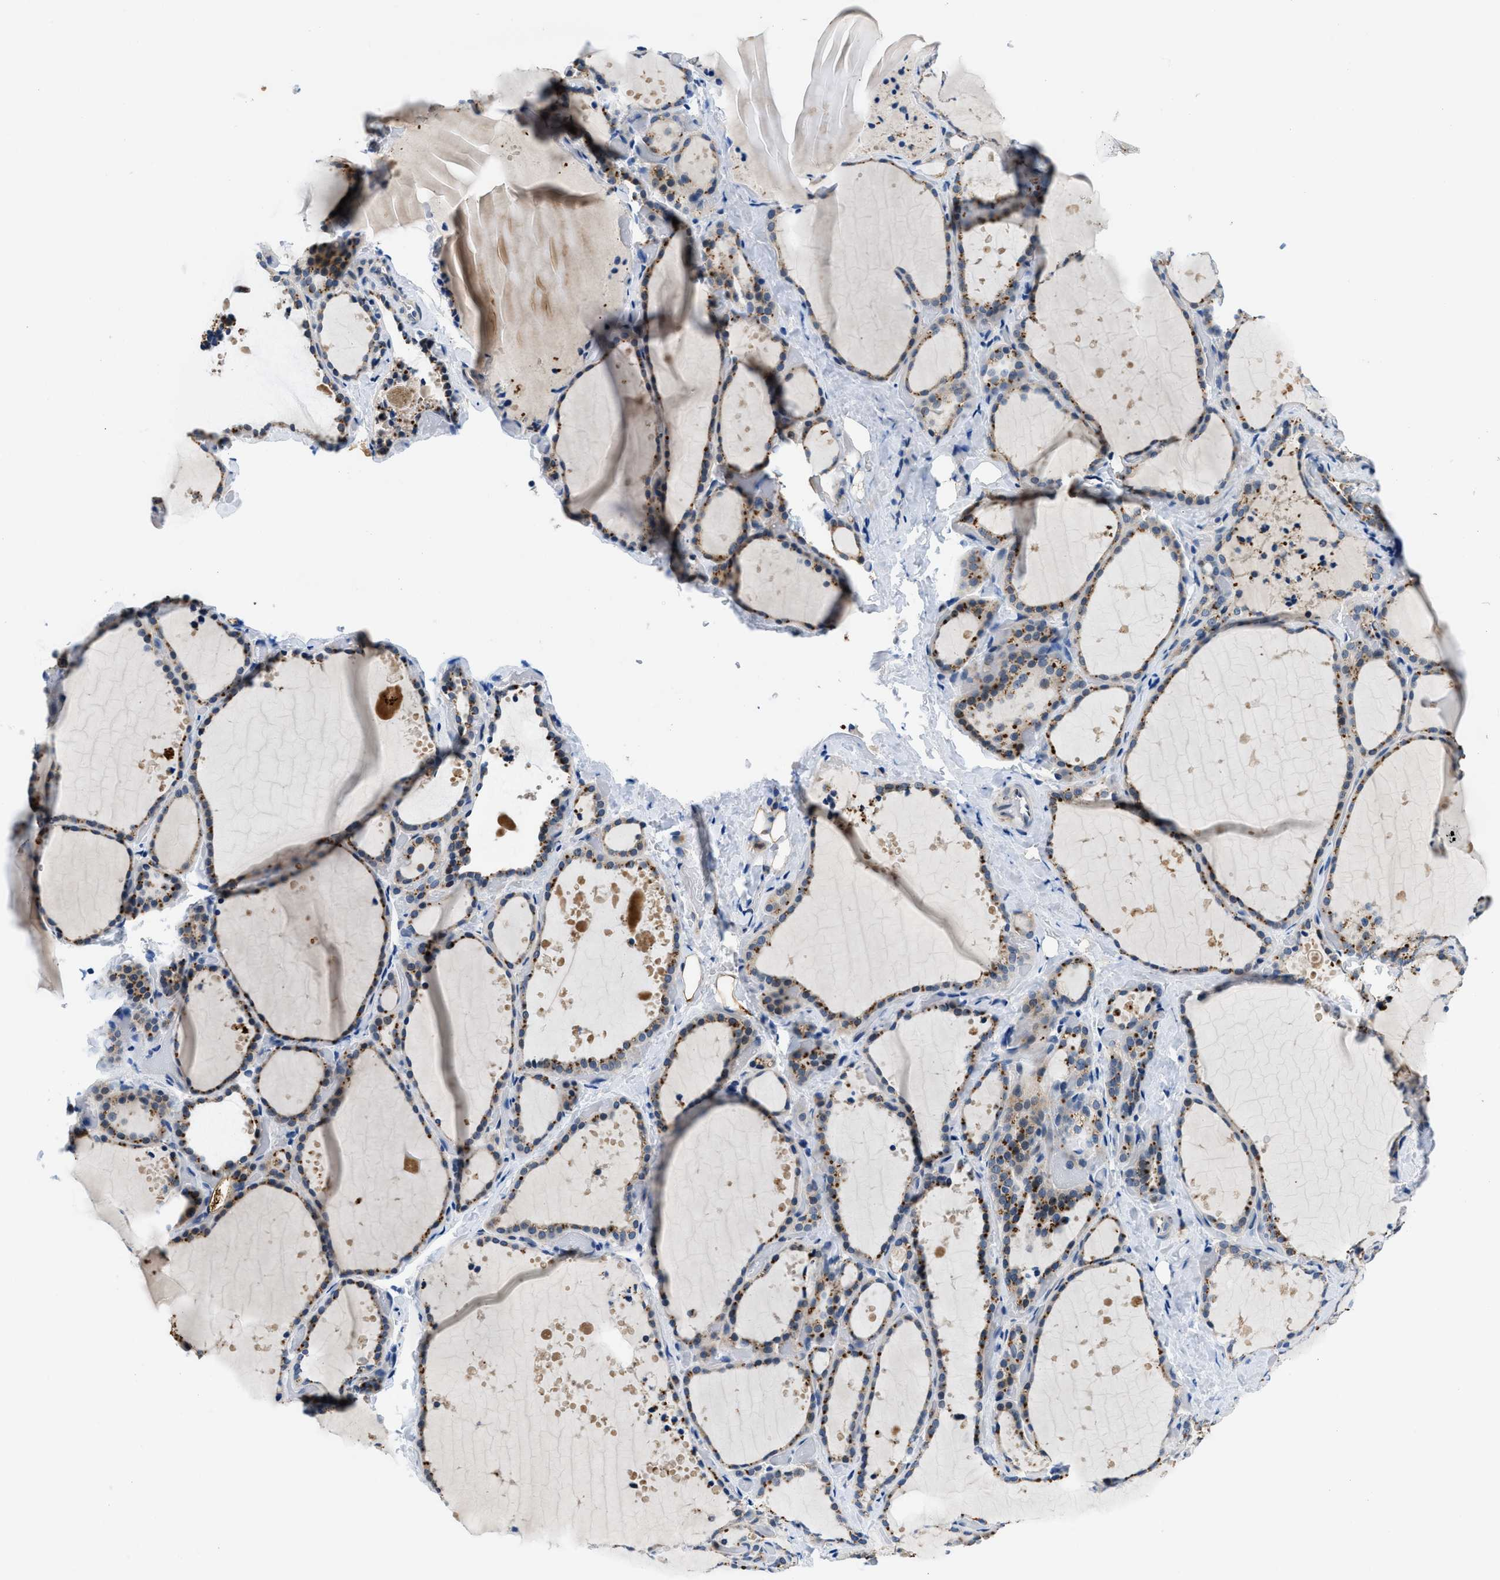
{"staining": {"intensity": "moderate", "quantity": "25%-75%", "location": "cytoplasmic/membranous"}, "tissue": "thyroid gland", "cell_type": "Glandular cells", "image_type": "normal", "snomed": [{"axis": "morphology", "description": "Normal tissue, NOS"}, {"axis": "topography", "description": "Thyroid gland"}], "caption": "The photomicrograph exhibits a brown stain indicating the presence of a protein in the cytoplasmic/membranous of glandular cells in thyroid gland. Using DAB (brown) and hematoxylin (blue) stains, captured at high magnification using brightfield microscopy.", "gene": "ADGRE3", "patient": {"sex": "female", "age": 44}}